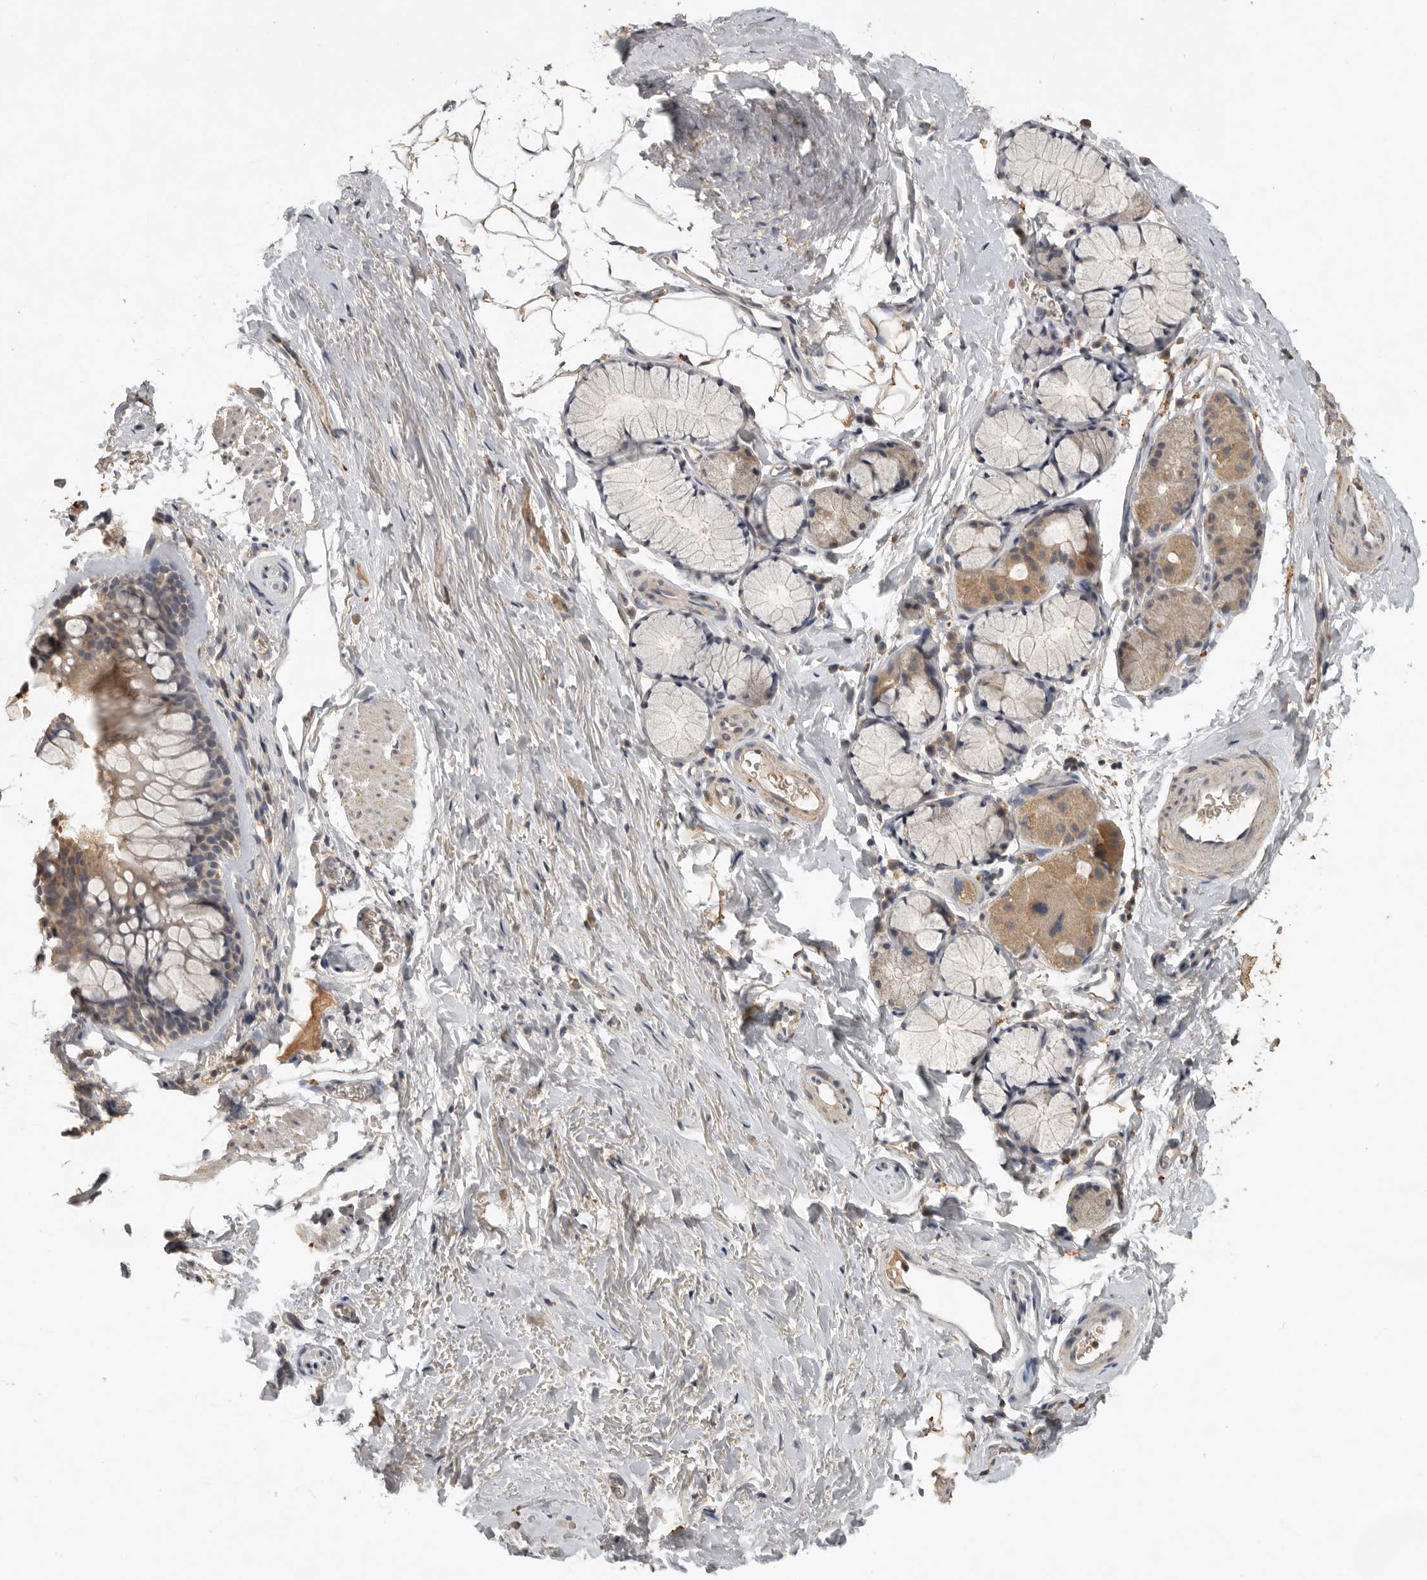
{"staining": {"intensity": "weak", "quantity": ">75%", "location": "cytoplasmic/membranous"}, "tissue": "bronchus", "cell_type": "Respiratory epithelial cells", "image_type": "normal", "snomed": [{"axis": "morphology", "description": "Normal tissue, NOS"}, {"axis": "topography", "description": "Cartilage tissue"}, {"axis": "topography", "description": "Bronchus"}], "caption": "Immunohistochemical staining of benign human bronchus exhibits weak cytoplasmic/membranous protein expression in approximately >75% of respiratory epithelial cells. The staining is performed using DAB brown chromogen to label protein expression. The nuclei are counter-stained blue using hematoxylin.", "gene": "ADAMTS4", "patient": {"sex": "female", "age": 53}}